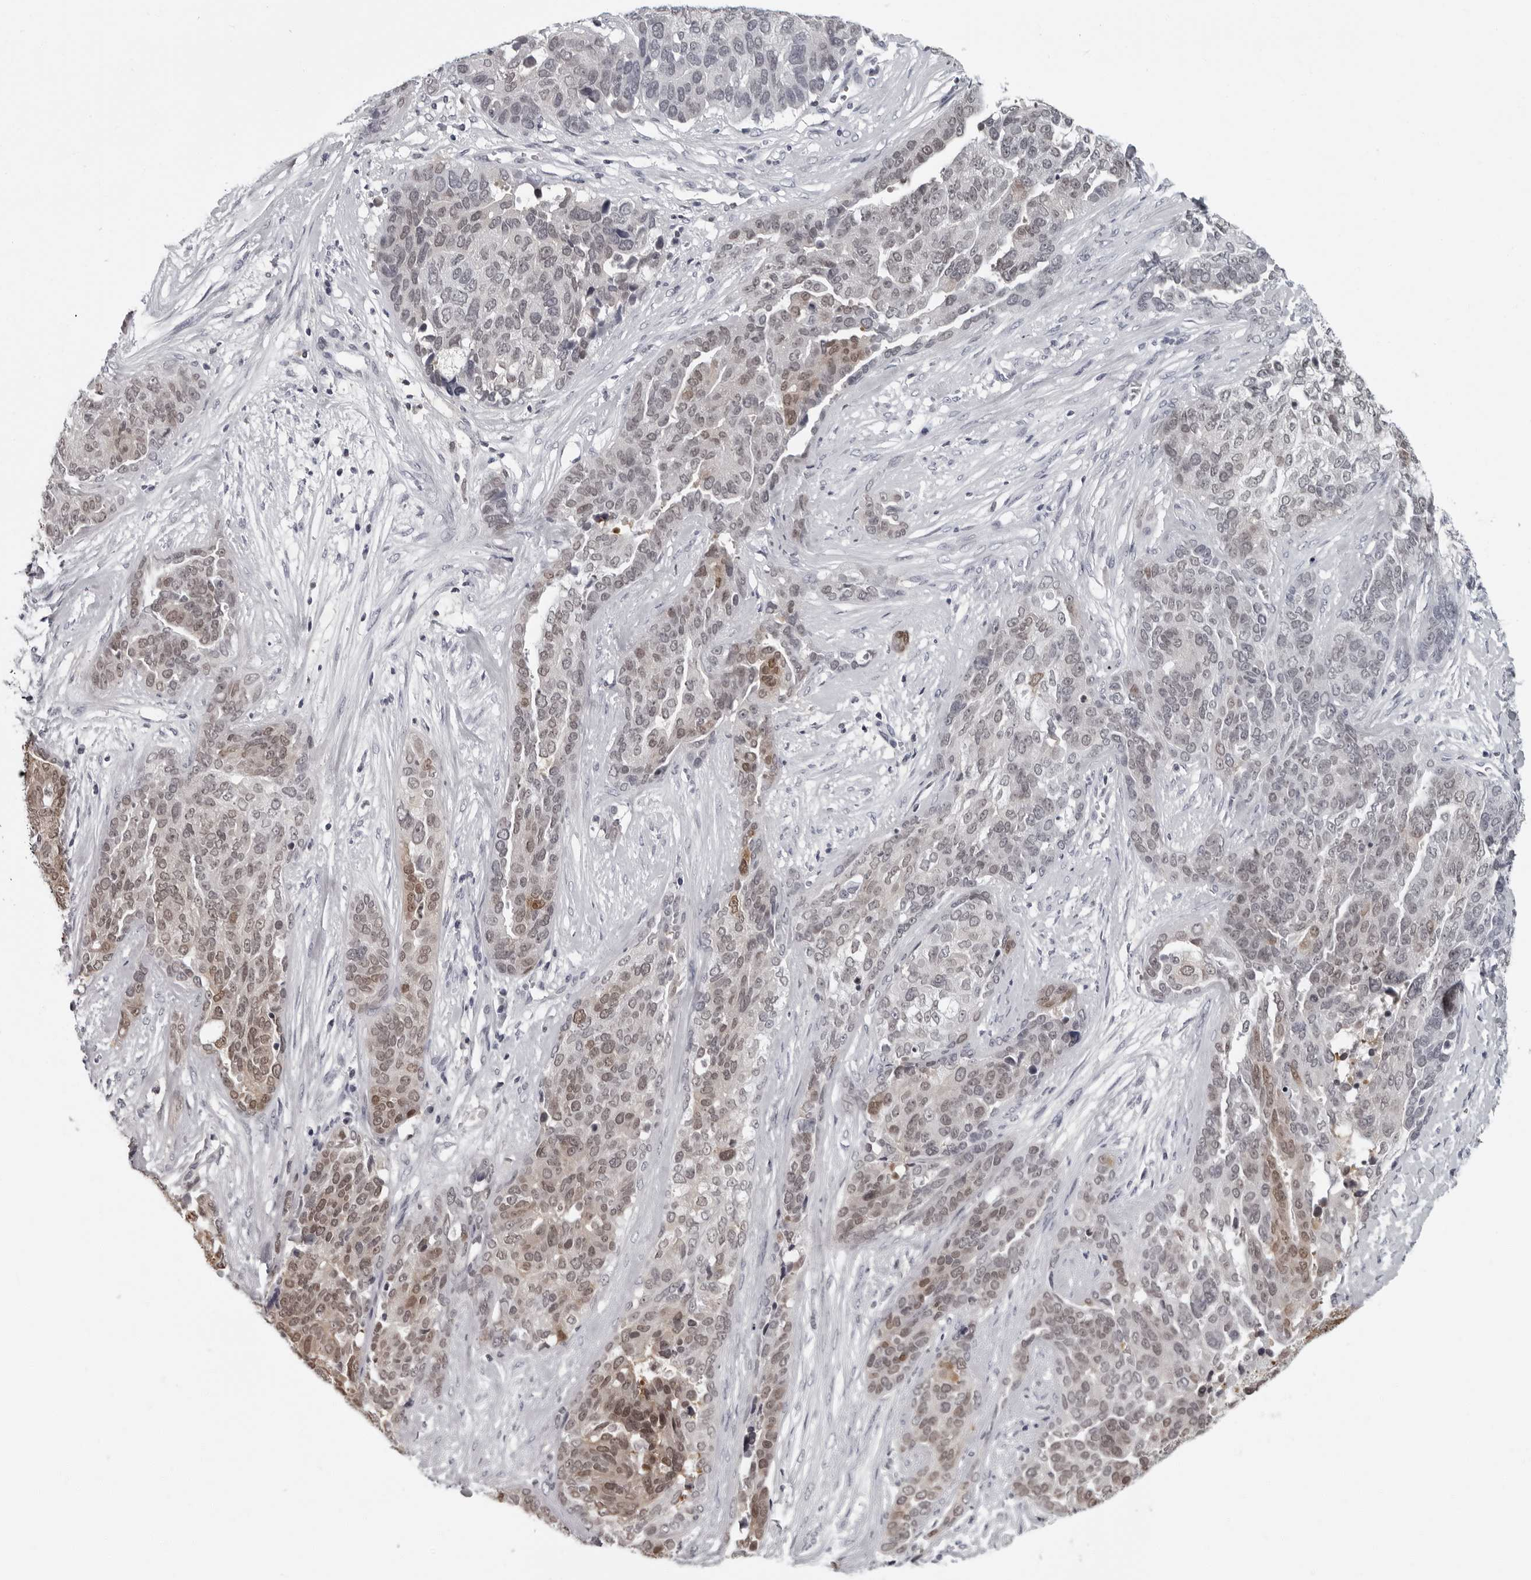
{"staining": {"intensity": "moderate", "quantity": "<25%", "location": "nuclear"}, "tissue": "ovarian cancer", "cell_type": "Tumor cells", "image_type": "cancer", "snomed": [{"axis": "morphology", "description": "Cystadenocarcinoma, serous, NOS"}, {"axis": "topography", "description": "Ovary"}], "caption": "The immunohistochemical stain highlights moderate nuclear staining in tumor cells of ovarian serous cystadenocarcinoma tissue.", "gene": "LZIC", "patient": {"sex": "female", "age": 44}}